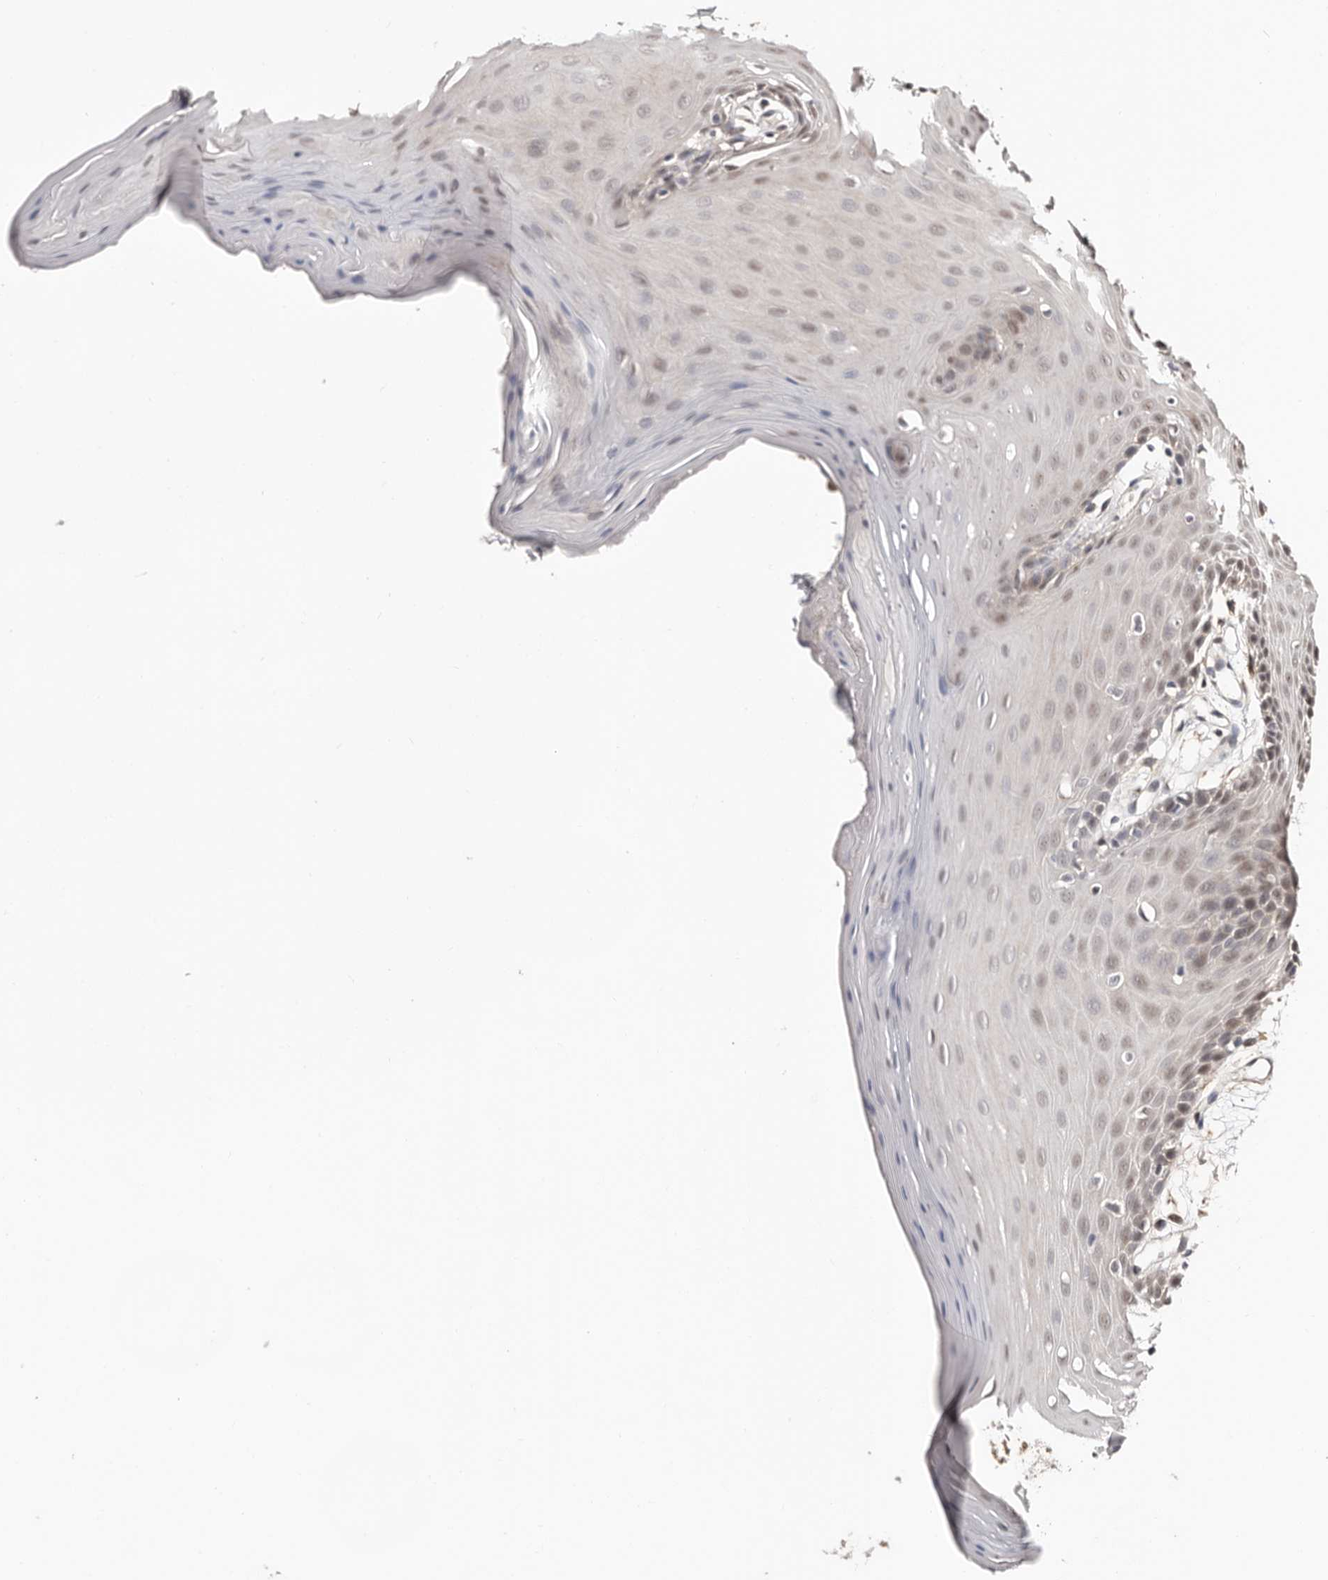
{"staining": {"intensity": "negative", "quantity": "none", "location": "none"}, "tissue": "oral mucosa", "cell_type": "Squamous epithelial cells", "image_type": "normal", "snomed": [{"axis": "morphology", "description": "Normal tissue, NOS"}, {"axis": "morphology", "description": "Squamous cell carcinoma, NOS"}, {"axis": "topography", "description": "Skeletal muscle"}, {"axis": "topography", "description": "Oral tissue"}, {"axis": "topography", "description": "Salivary gland"}, {"axis": "topography", "description": "Head-Neck"}], "caption": "High power microscopy micrograph of an immunohistochemistry (IHC) photomicrograph of unremarkable oral mucosa, revealing no significant staining in squamous epithelial cells.", "gene": "TRIP13", "patient": {"sex": "male", "age": 54}}